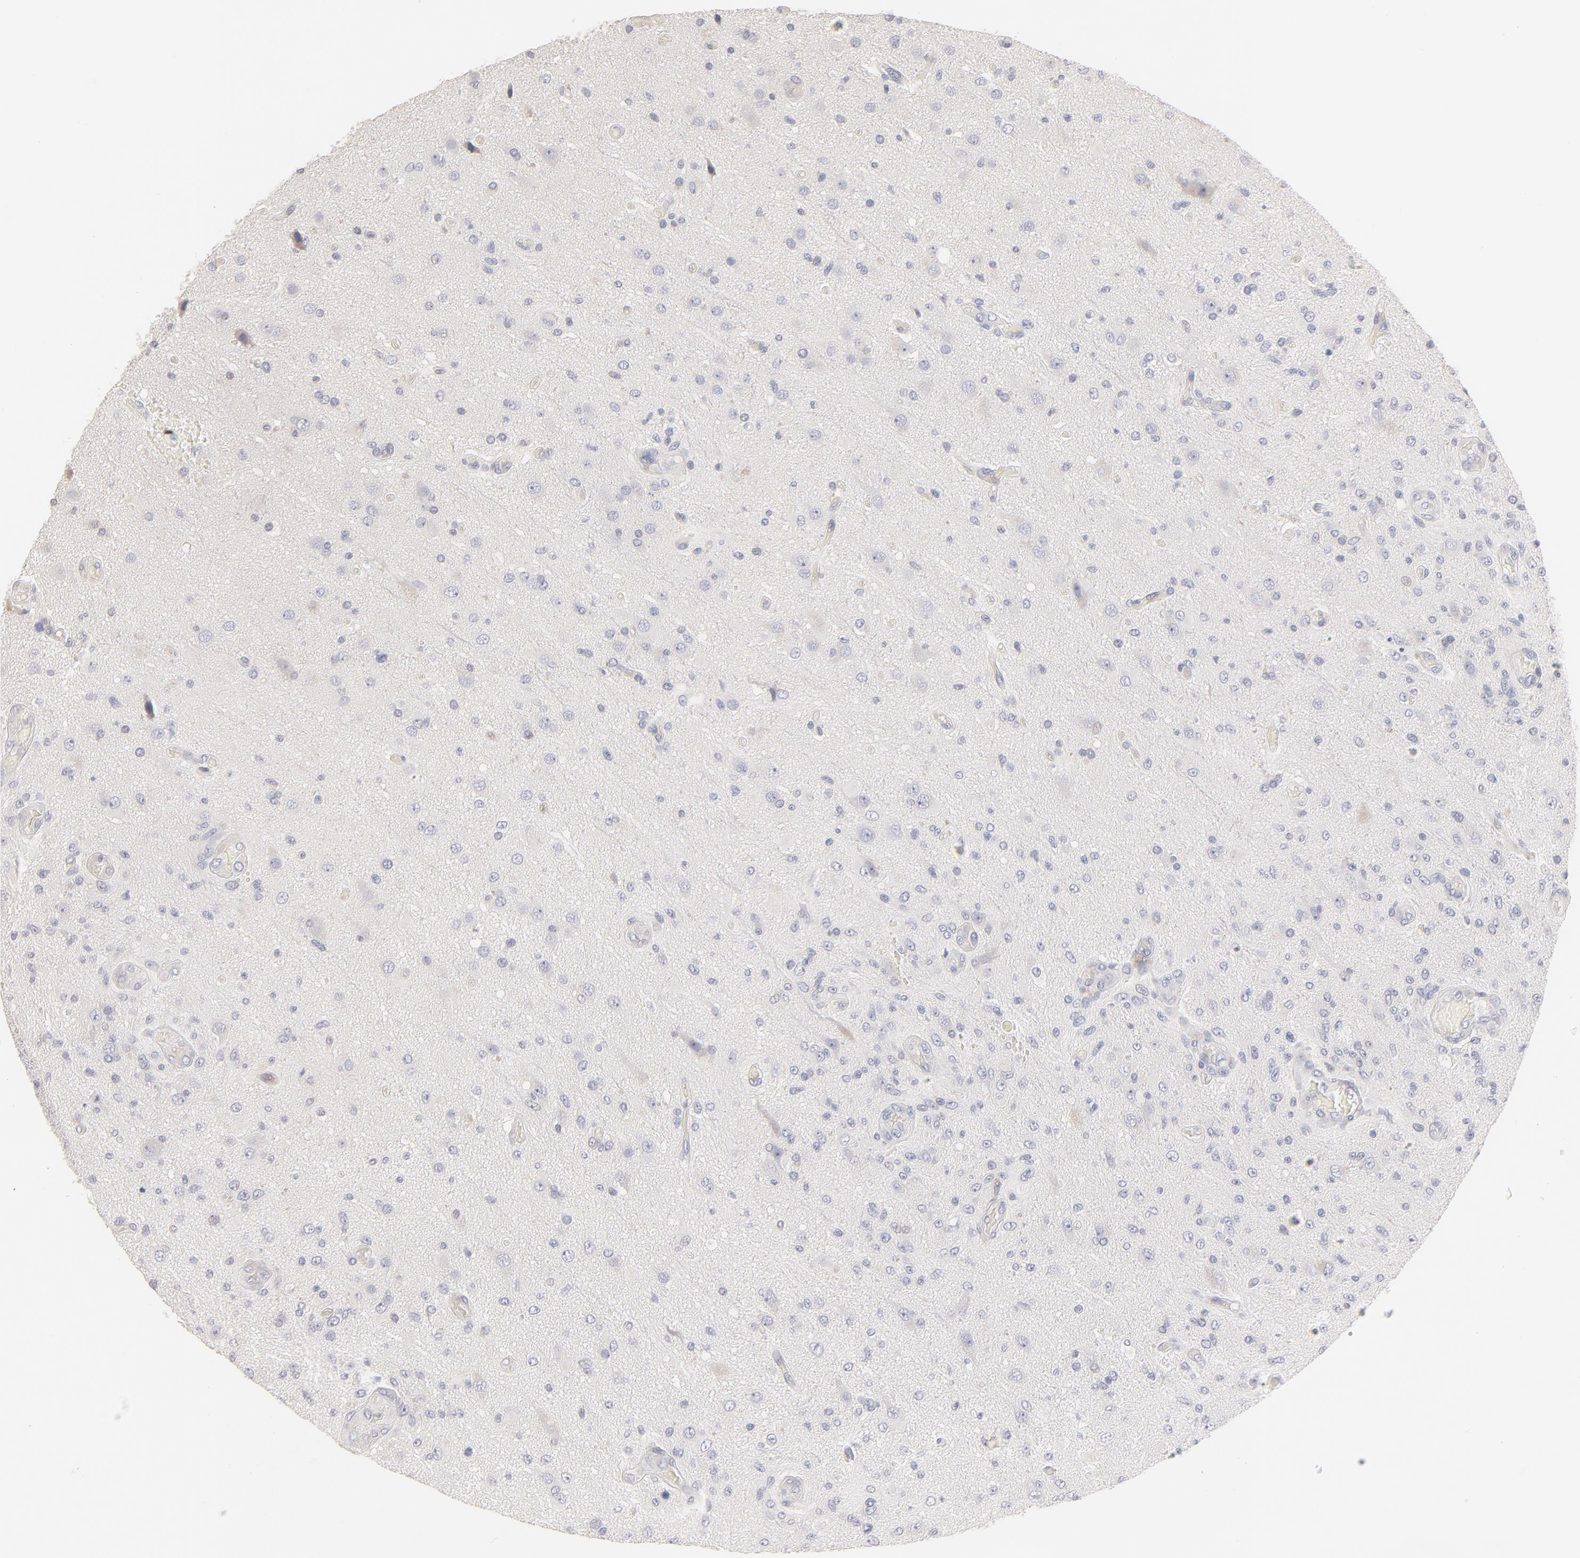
{"staining": {"intensity": "weak", "quantity": "<25%", "location": "cytoplasmic/membranous"}, "tissue": "glioma", "cell_type": "Tumor cells", "image_type": "cancer", "snomed": [{"axis": "morphology", "description": "Normal tissue, NOS"}, {"axis": "morphology", "description": "Glioma, malignant, High grade"}, {"axis": "topography", "description": "Cerebral cortex"}], "caption": "Immunohistochemistry (IHC) histopathology image of human glioma stained for a protein (brown), which reveals no expression in tumor cells. Nuclei are stained in blue.", "gene": "ELF3", "patient": {"sex": "male", "age": 77}}